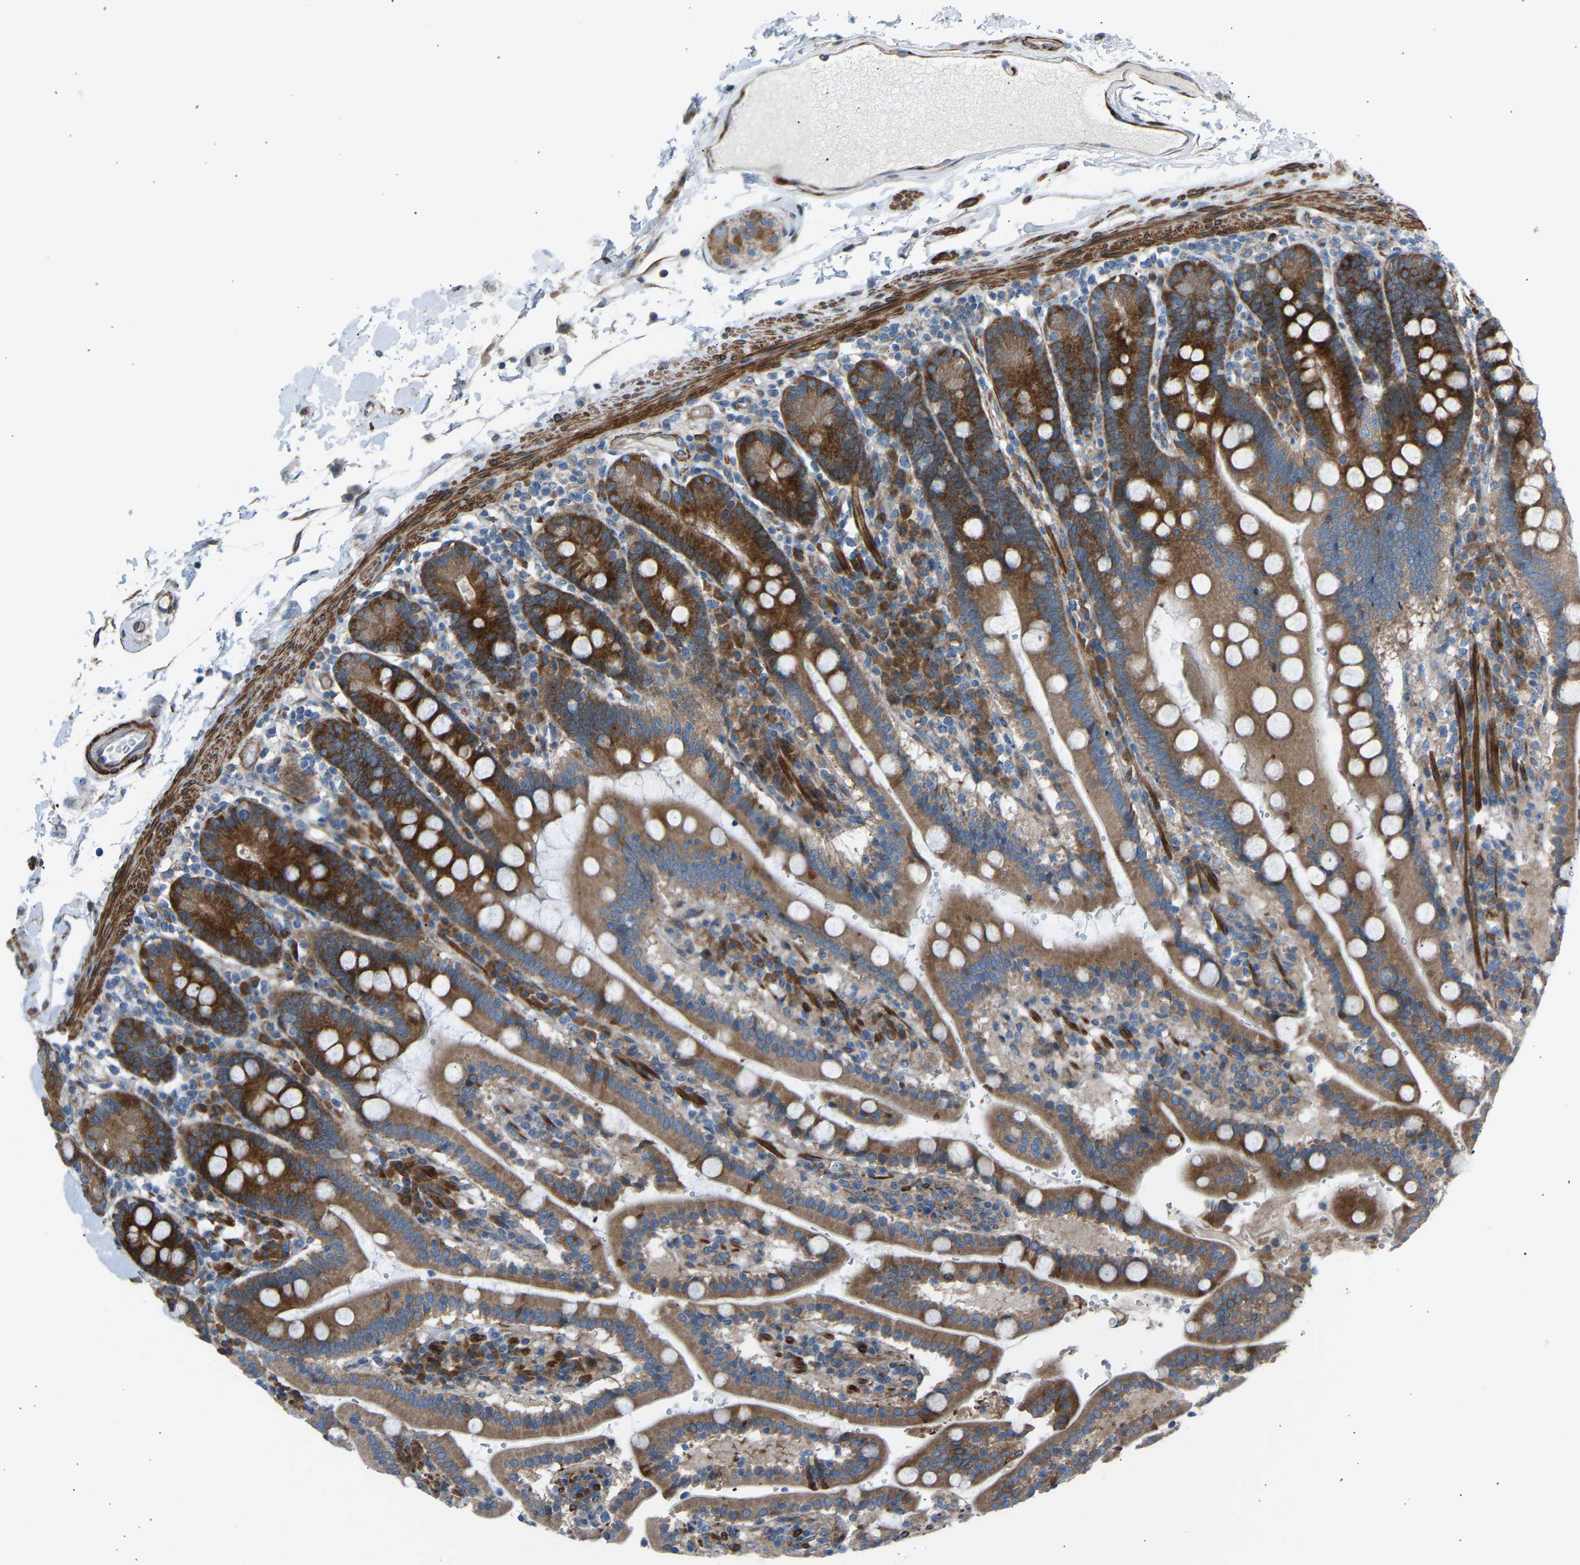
{"staining": {"intensity": "strong", "quantity": ">75%", "location": "cytoplasmic/membranous"}, "tissue": "duodenum", "cell_type": "Glandular cells", "image_type": "normal", "snomed": [{"axis": "morphology", "description": "Normal tissue, NOS"}, {"axis": "topography", "description": "Small intestine, NOS"}], "caption": "This micrograph exhibits unremarkable duodenum stained with IHC to label a protein in brown. The cytoplasmic/membranous of glandular cells show strong positivity for the protein. Nuclei are counter-stained blue.", "gene": "VPS41", "patient": {"sex": "female", "age": 71}}